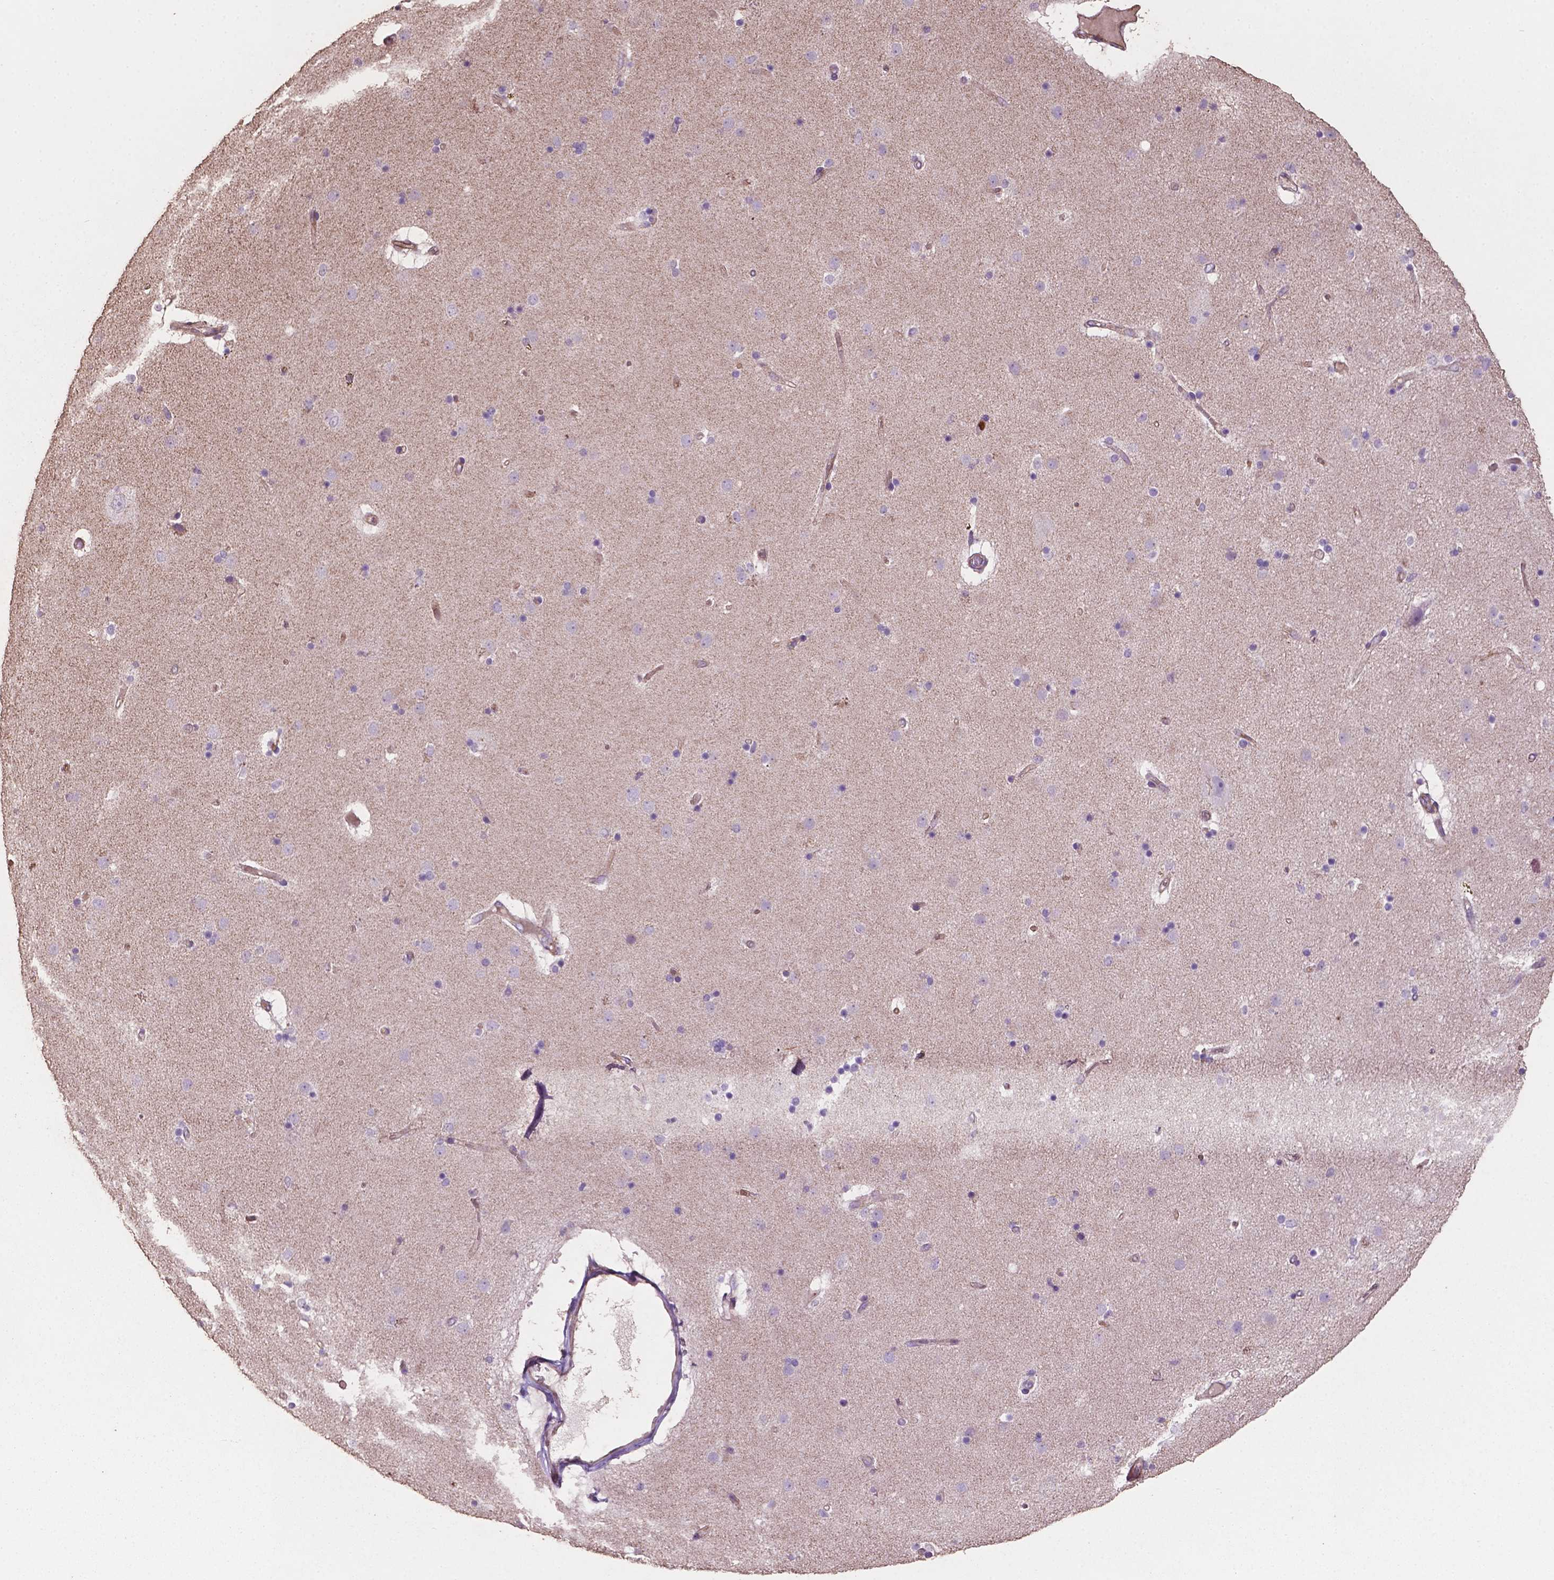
{"staining": {"intensity": "negative", "quantity": "none", "location": "none"}, "tissue": "caudate", "cell_type": "Glial cells", "image_type": "normal", "snomed": [{"axis": "morphology", "description": "Normal tissue, NOS"}, {"axis": "topography", "description": "Lateral ventricle wall"}], "caption": "Immunohistochemistry (IHC) image of unremarkable caudate stained for a protein (brown), which exhibits no positivity in glial cells.", "gene": "COMMD4", "patient": {"sex": "female", "age": 71}}